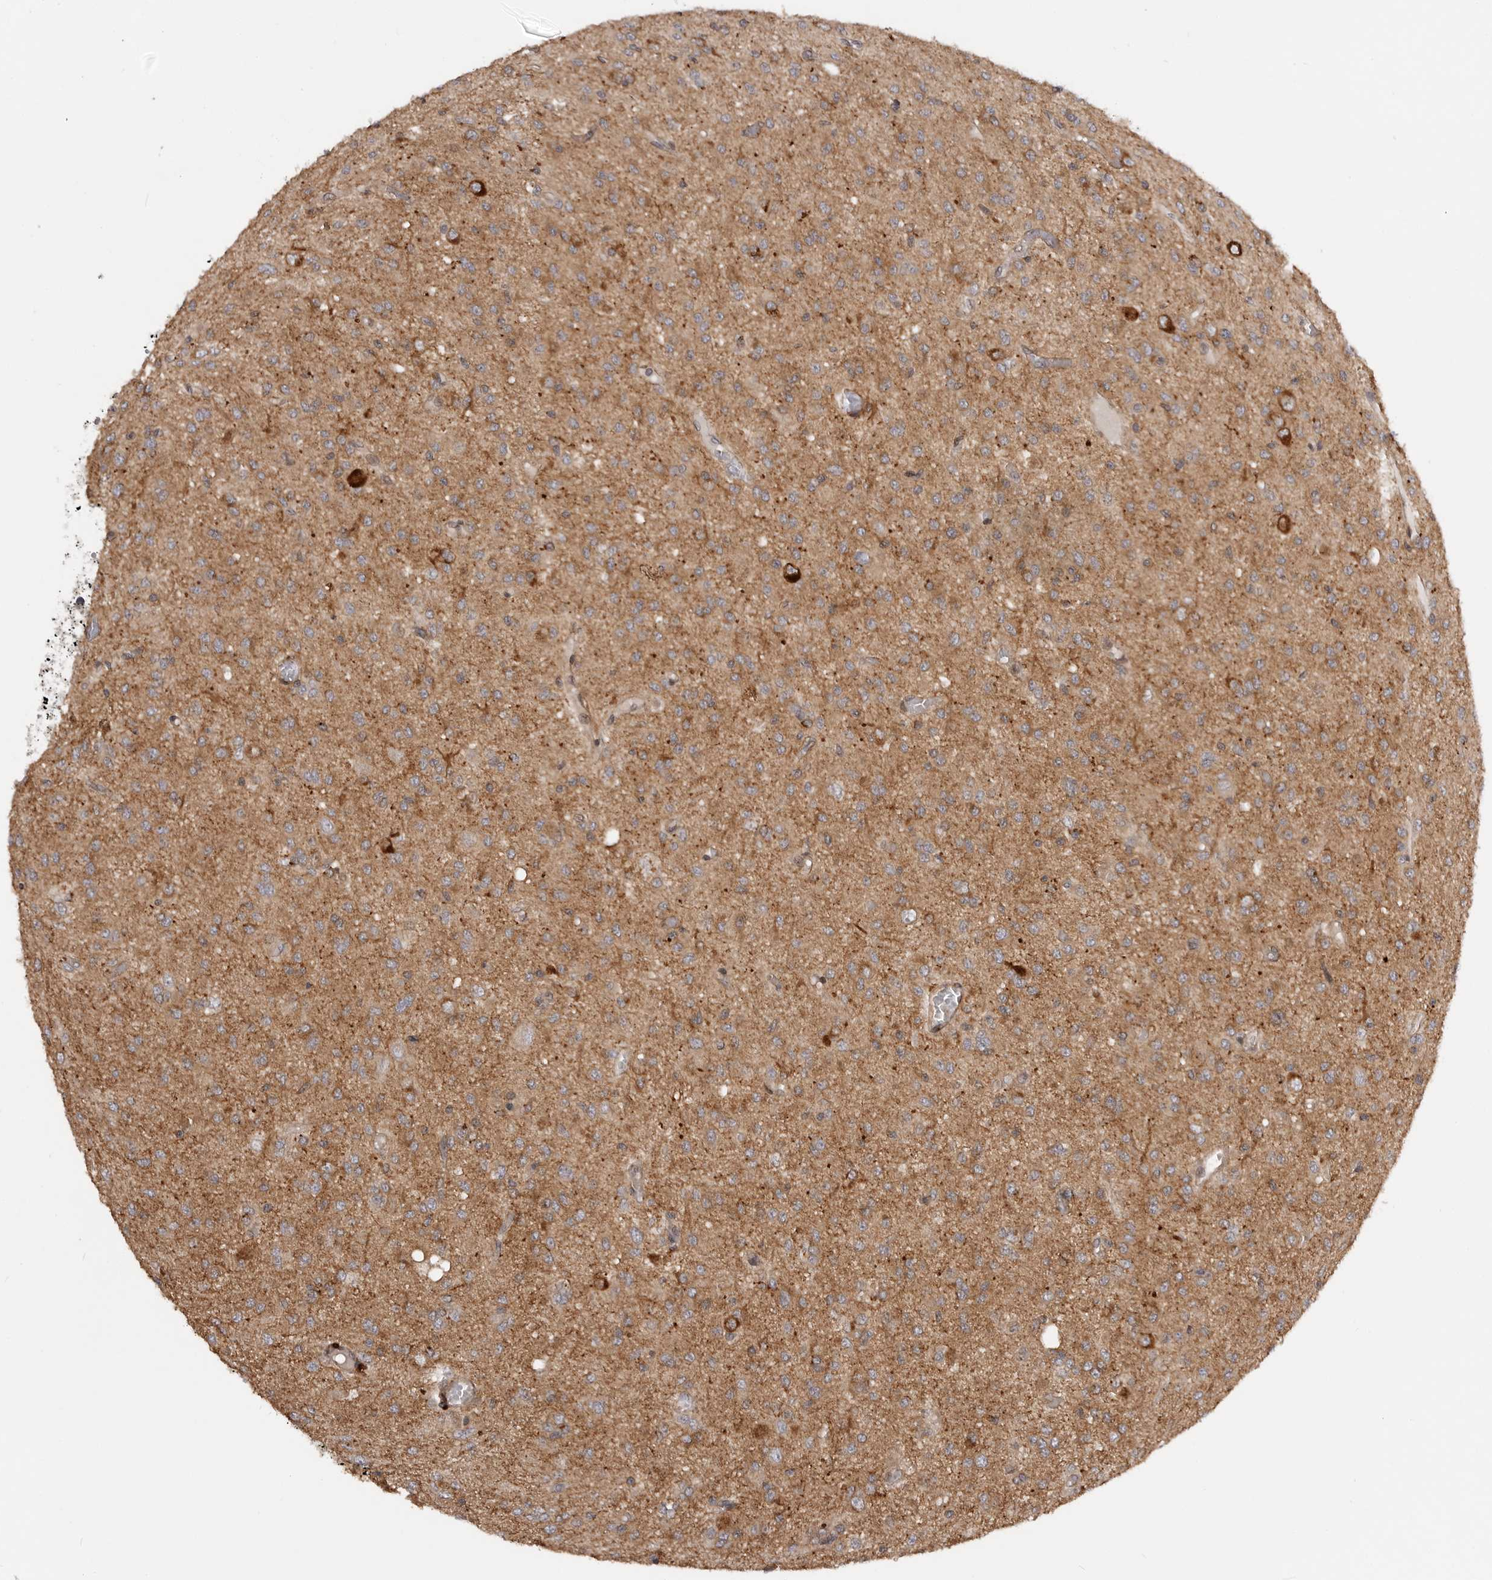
{"staining": {"intensity": "weak", "quantity": "25%-75%", "location": "cytoplasmic/membranous"}, "tissue": "glioma", "cell_type": "Tumor cells", "image_type": "cancer", "snomed": [{"axis": "morphology", "description": "Glioma, malignant, High grade"}, {"axis": "topography", "description": "Brain"}], "caption": "Immunohistochemistry (IHC) image of neoplastic tissue: human malignant glioma (high-grade) stained using immunohistochemistry exhibits low levels of weak protein expression localized specifically in the cytoplasmic/membranous of tumor cells, appearing as a cytoplasmic/membranous brown color.", "gene": "TRIM56", "patient": {"sex": "female", "age": 59}}